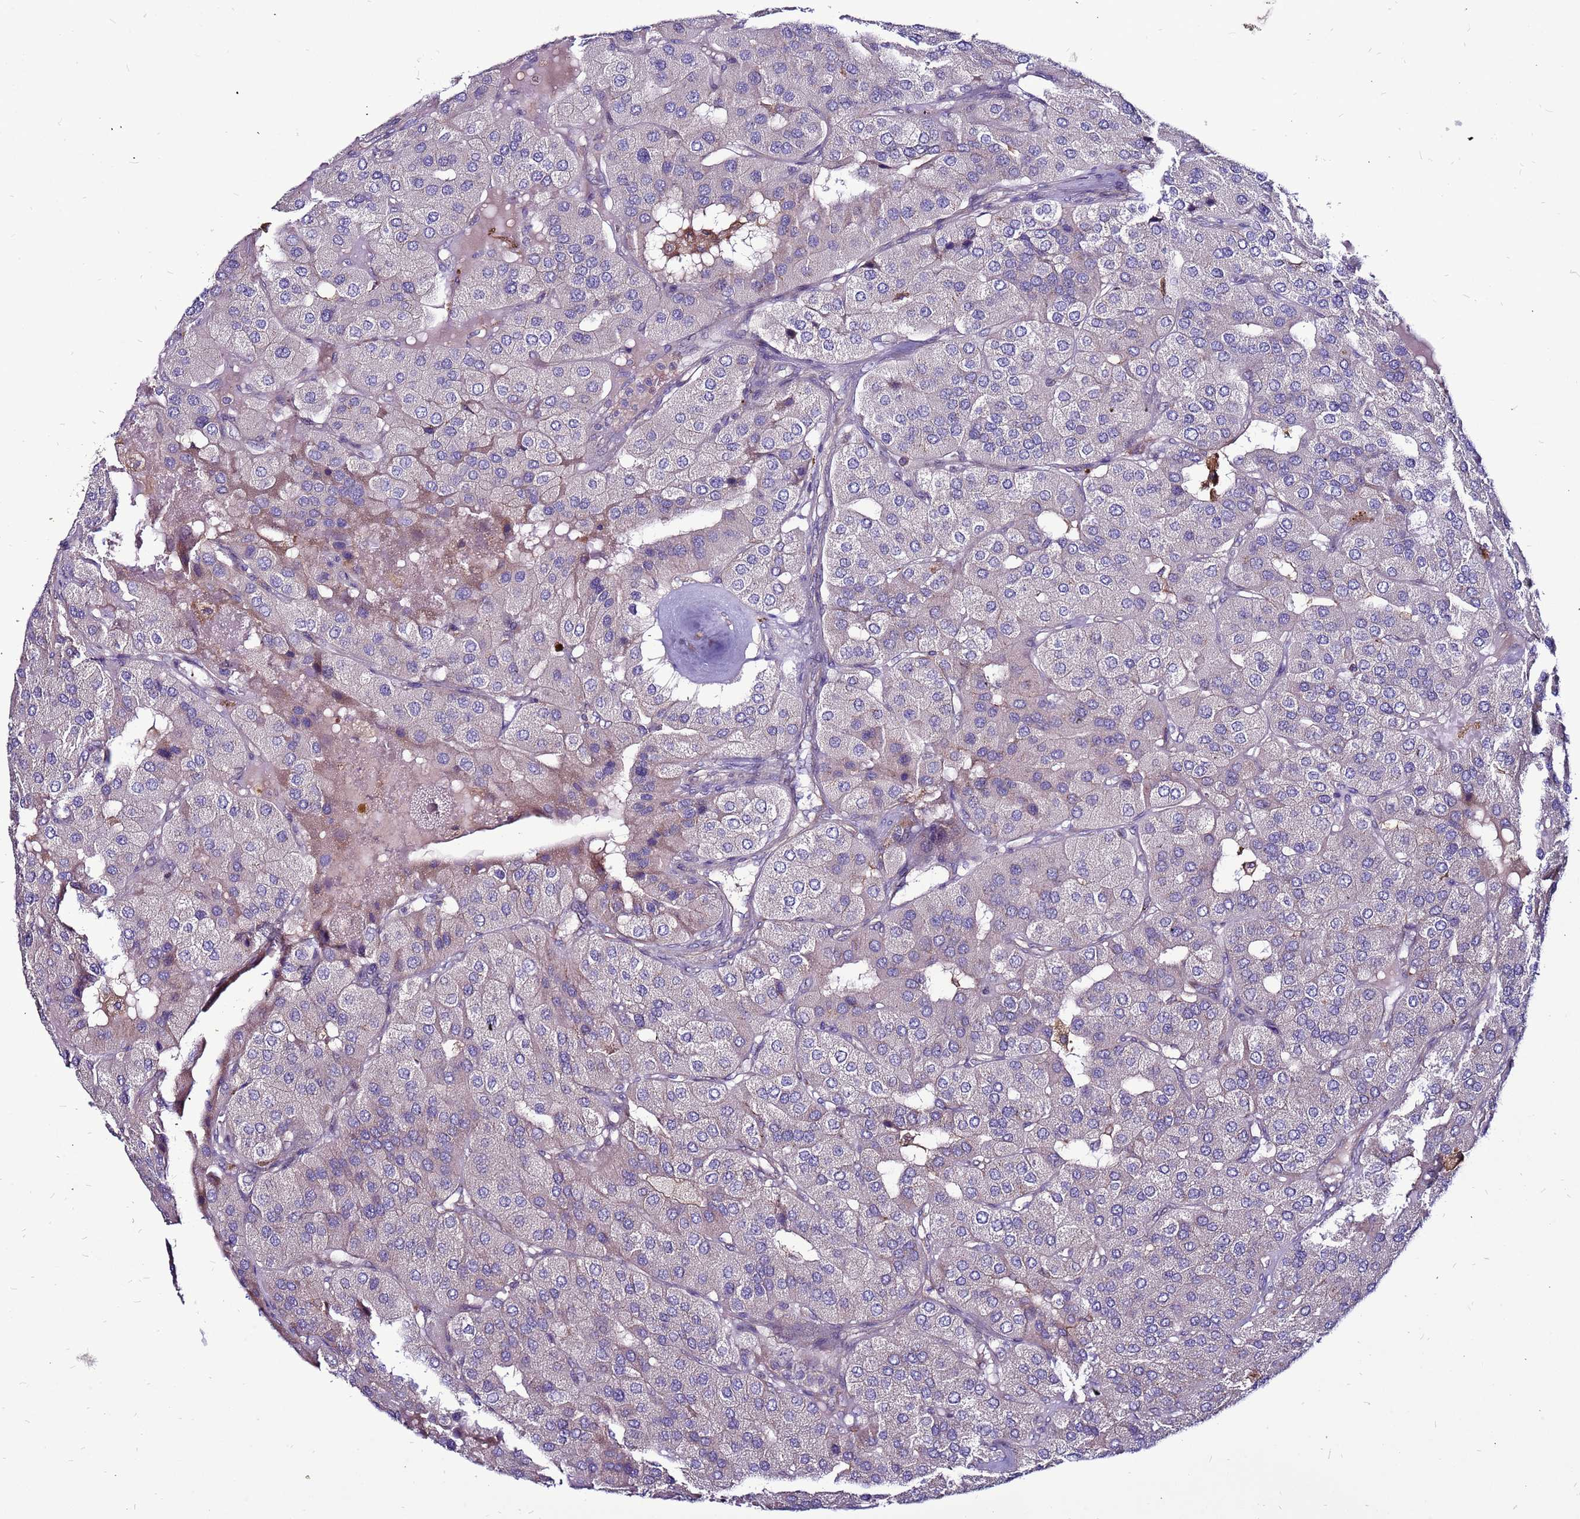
{"staining": {"intensity": "negative", "quantity": "none", "location": "none"}, "tissue": "parathyroid gland", "cell_type": "Glandular cells", "image_type": "normal", "snomed": [{"axis": "morphology", "description": "Normal tissue, NOS"}, {"axis": "morphology", "description": "Adenoma, NOS"}, {"axis": "topography", "description": "Parathyroid gland"}], "caption": "The photomicrograph displays no staining of glandular cells in benign parathyroid gland.", "gene": "GPN3", "patient": {"sex": "female", "age": 86}}